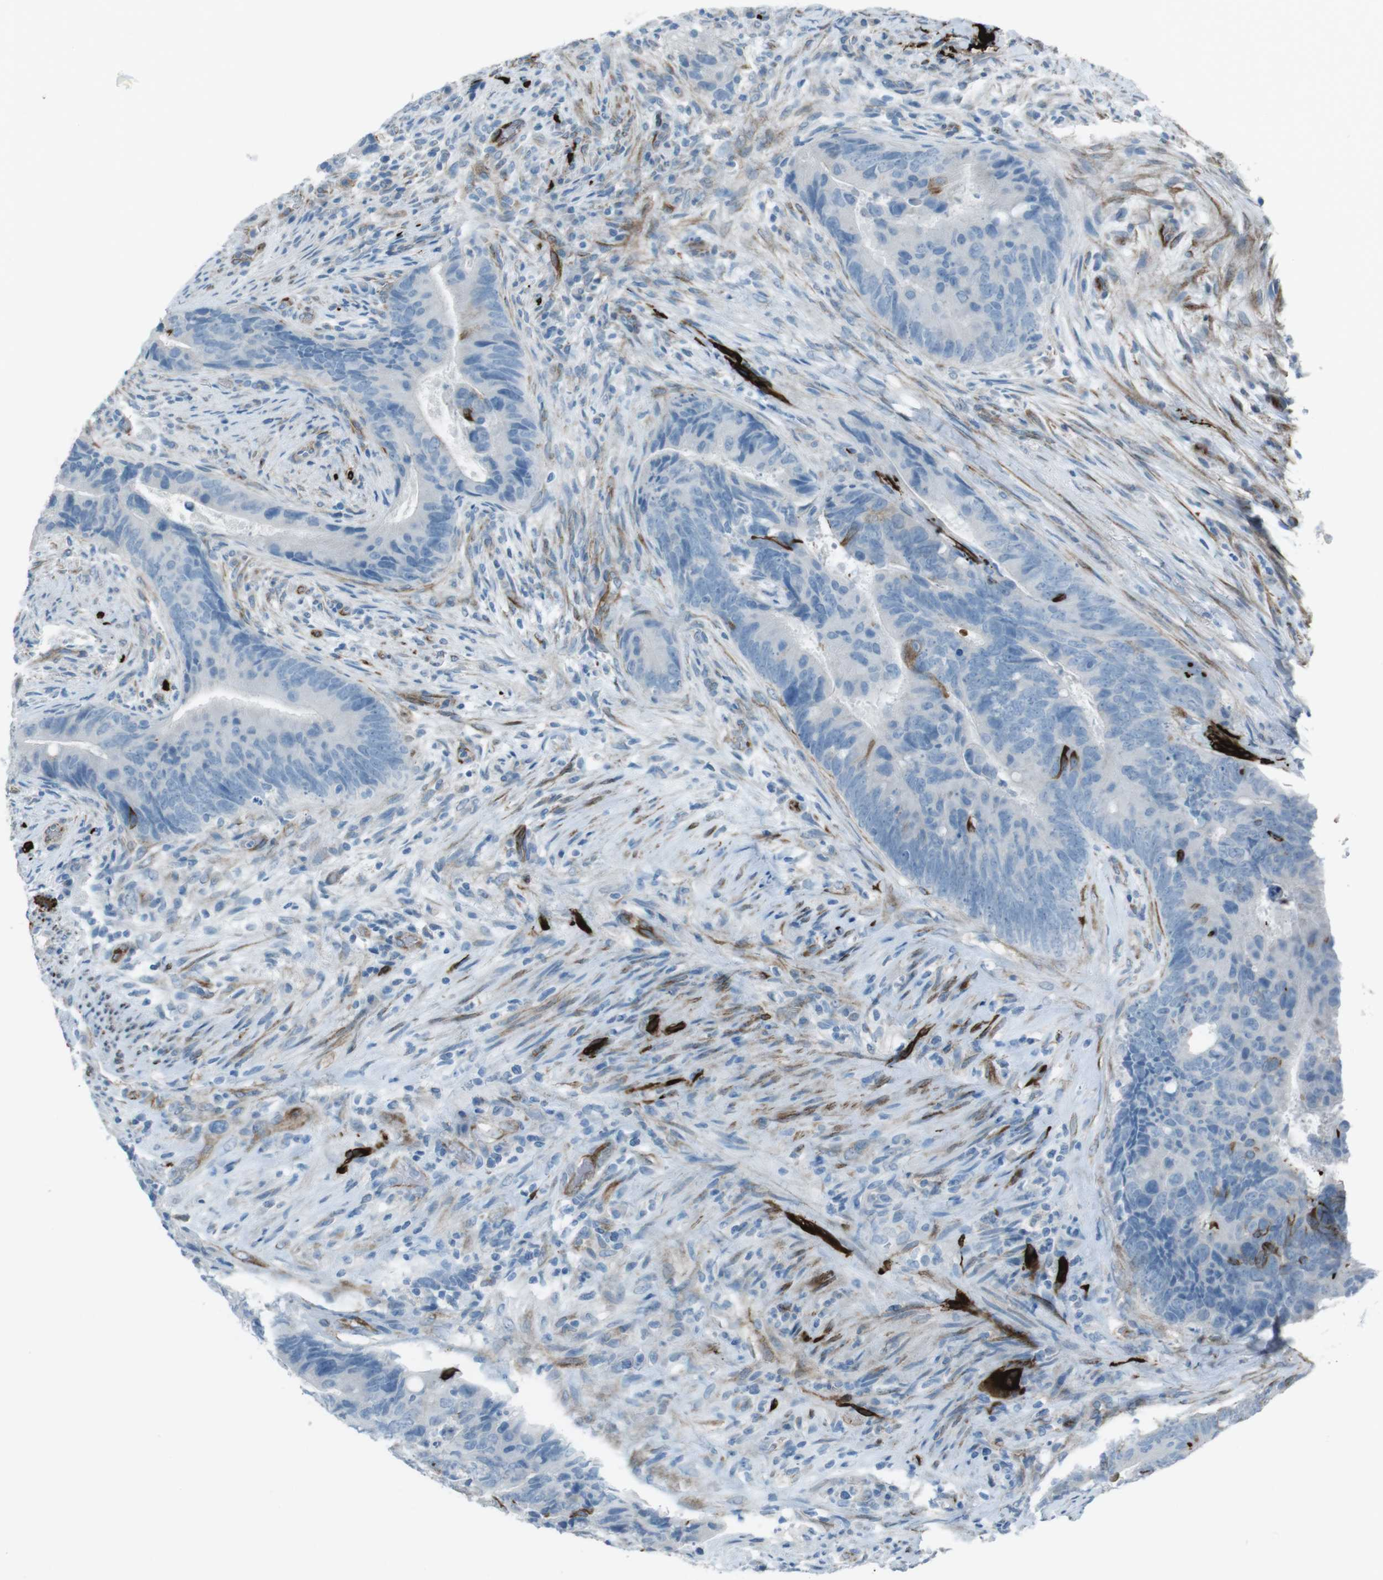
{"staining": {"intensity": "negative", "quantity": "none", "location": "none"}, "tissue": "colorectal cancer", "cell_type": "Tumor cells", "image_type": "cancer", "snomed": [{"axis": "morphology", "description": "Normal tissue, NOS"}, {"axis": "morphology", "description": "Adenocarcinoma, NOS"}, {"axis": "topography", "description": "Colon"}], "caption": "DAB (3,3'-diaminobenzidine) immunohistochemical staining of colorectal cancer demonstrates no significant staining in tumor cells.", "gene": "TUBB2A", "patient": {"sex": "male", "age": 56}}